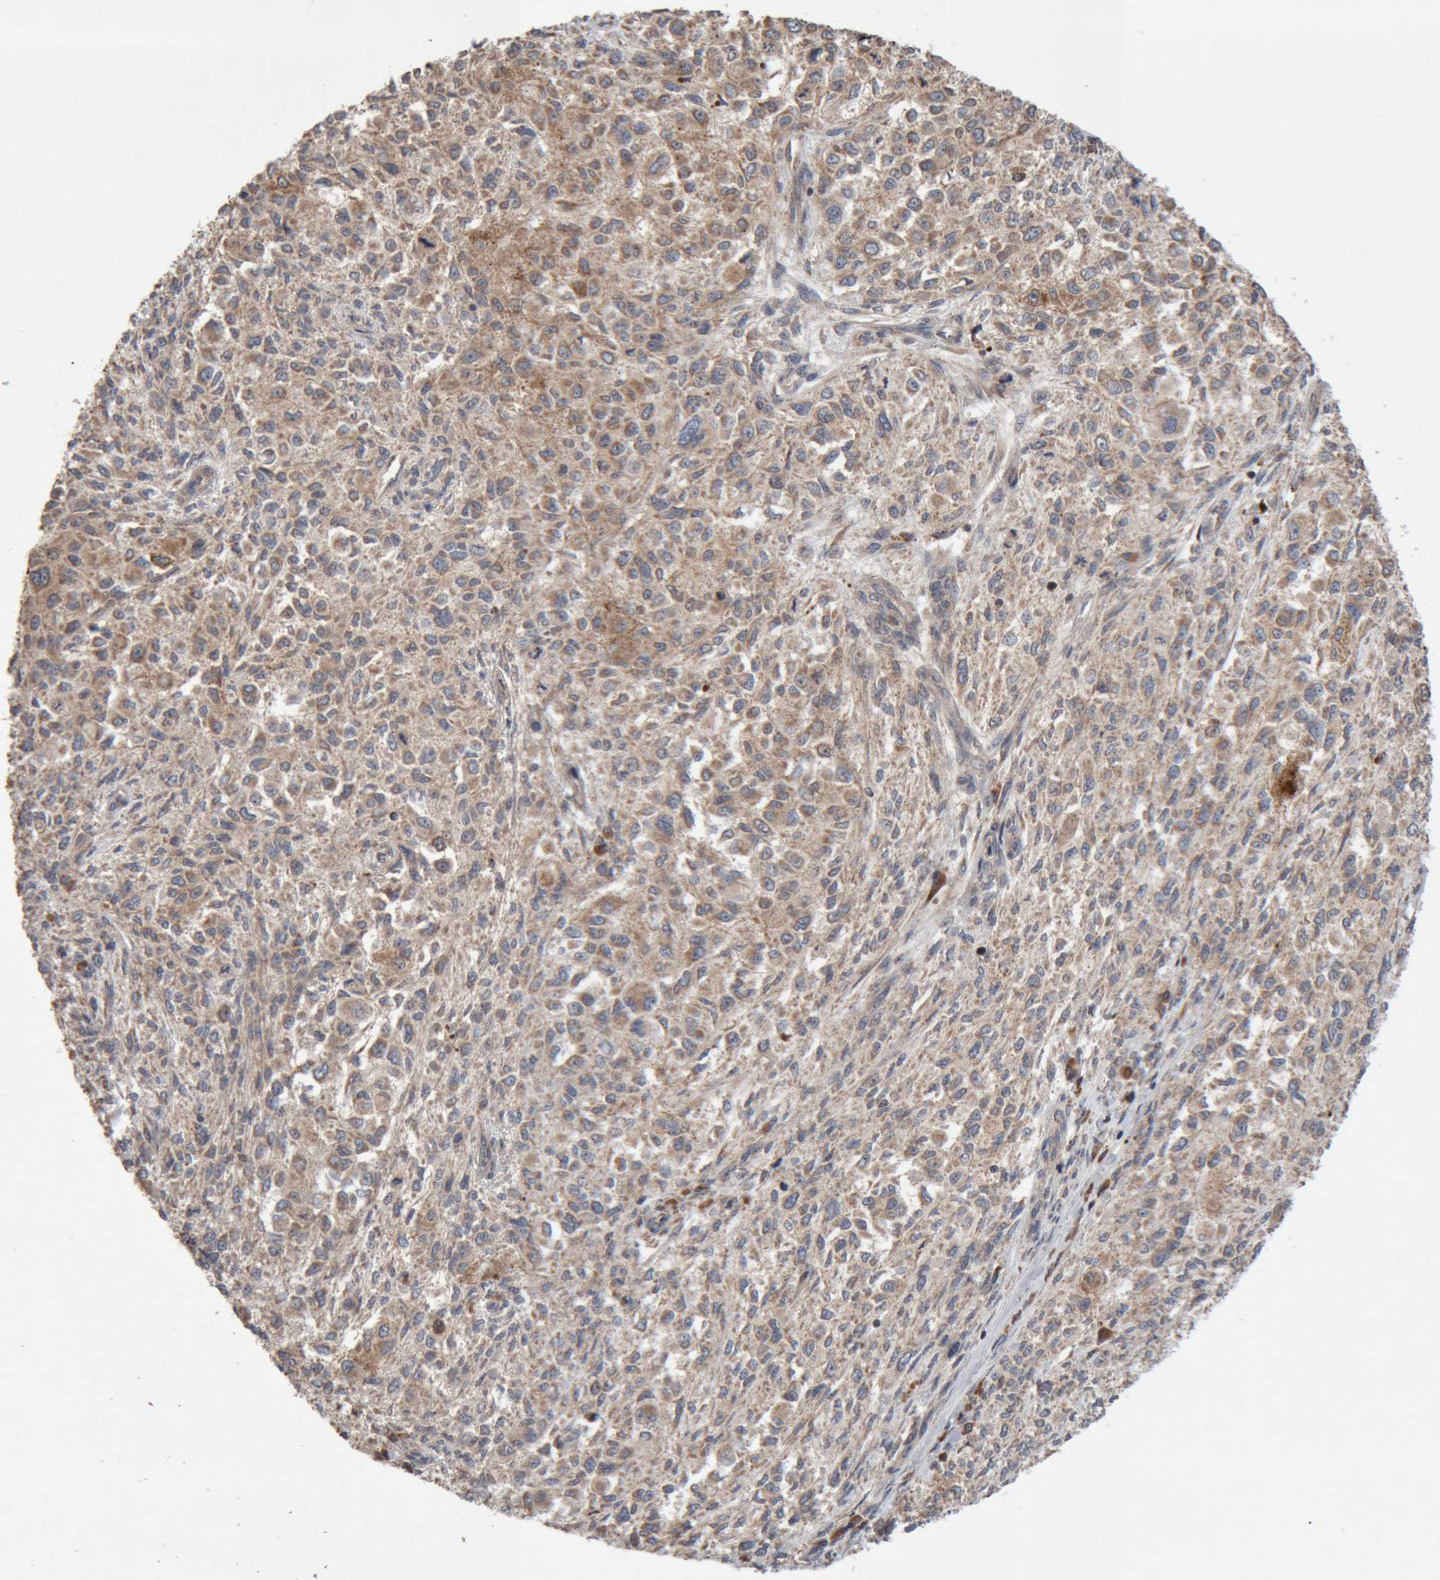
{"staining": {"intensity": "weak", "quantity": ">75%", "location": "cytoplasmic/membranous"}, "tissue": "melanoma", "cell_type": "Tumor cells", "image_type": "cancer", "snomed": [{"axis": "morphology", "description": "Necrosis, NOS"}, {"axis": "morphology", "description": "Malignant melanoma, NOS"}, {"axis": "topography", "description": "Skin"}], "caption": "Immunohistochemistry (IHC) staining of malignant melanoma, which reveals low levels of weak cytoplasmic/membranous staining in about >75% of tumor cells indicating weak cytoplasmic/membranous protein expression. The staining was performed using DAB (3,3'-diaminobenzidine) (brown) for protein detection and nuclei were counterstained in hematoxylin (blue).", "gene": "KIF21B", "patient": {"sex": "female", "age": 87}}